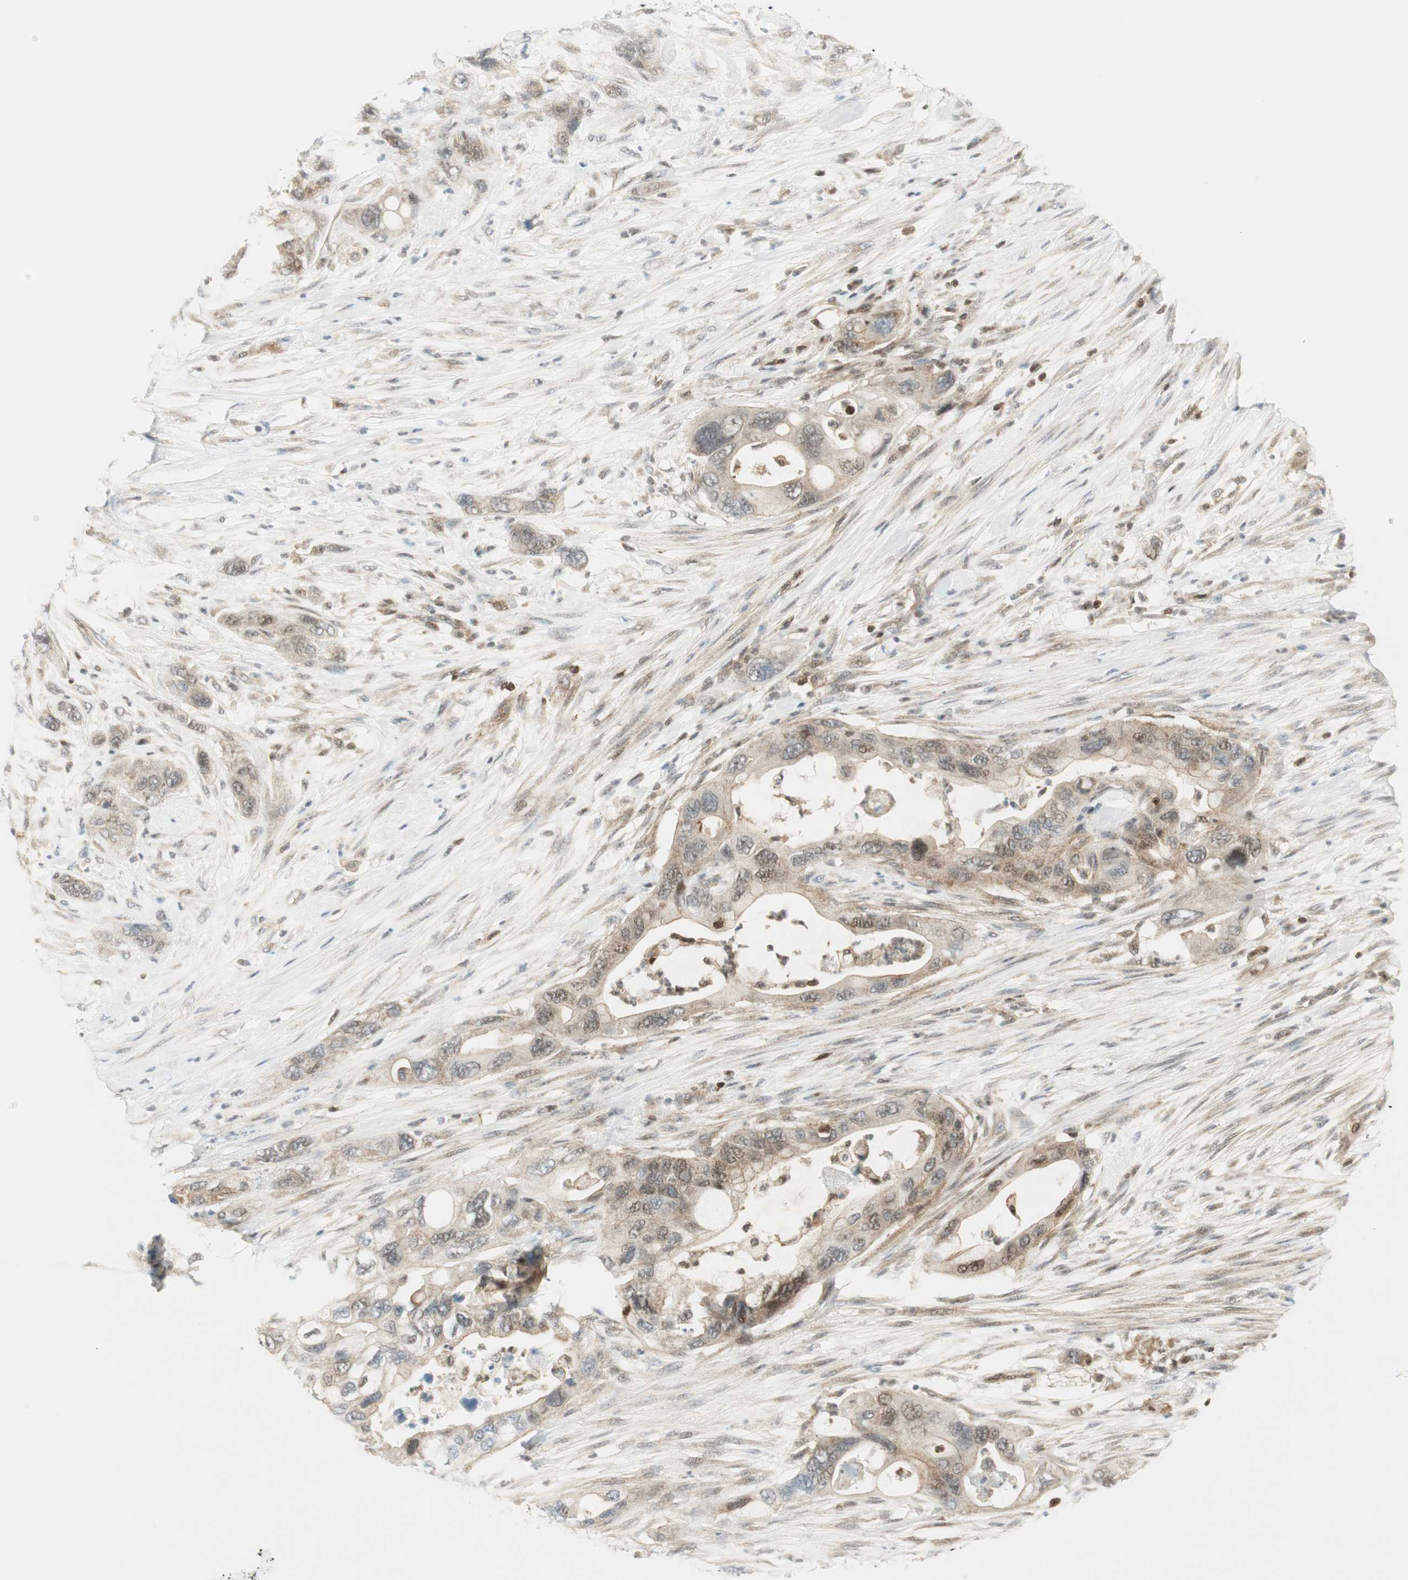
{"staining": {"intensity": "weak", "quantity": ">75%", "location": "cytoplasmic/membranous"}, "tissue": "pancreatic cancer", "cell_type": "Tumor cells", "image_type": "cancer", "snomed": [{"axis": "morphology", "description": "Adenocarcinoma, NOS"}, {"axis": "topography", "description": "Pancreas"}], "caption": "A brown stain highlights weak cytoplasmic/membranous positivity of a protein in human adenocarcinoma (pancreatic) tumor cells.", "gene": "PPP1CA", "patient": {"sex": "female", "age": 71}}